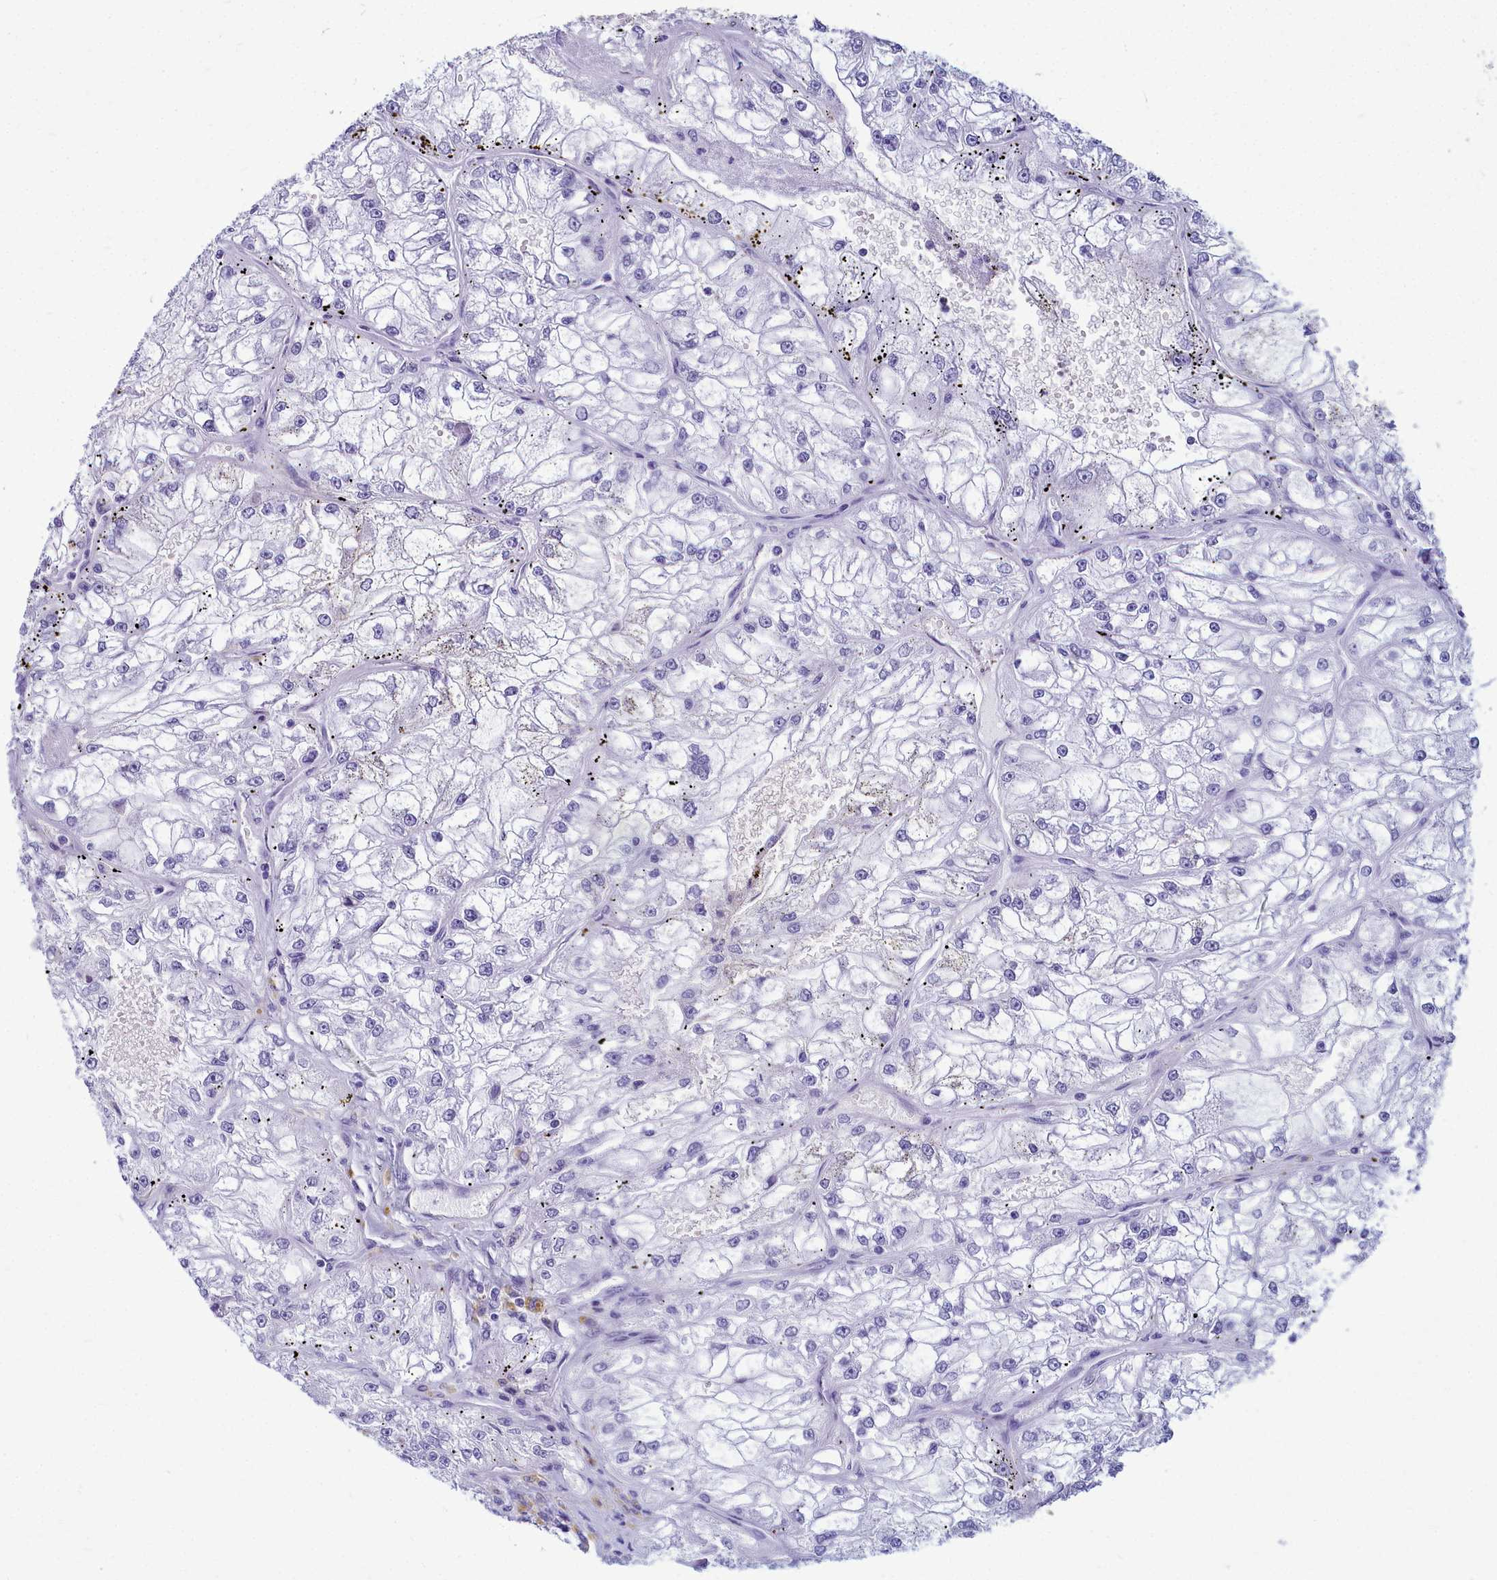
{"staining": {"intensity": "negative", "quantity": "none", "location": "none"}, "tissue": "renal cancer", "cell_type": "Tumor cells", "image_type": "cancer", "snomed": [{"axis": "morphology", "description": "Adenocarcinoma, NOS"}, {"axis": "topography", "description": "Kidney"}], "caption": "This is a micrograph of immunohistochemistry staining of renal adenocarcinoma, which shows no staining in tumor cells.", "gene": "SMPD4", "patient": {"sex": "female", "age": 72}}